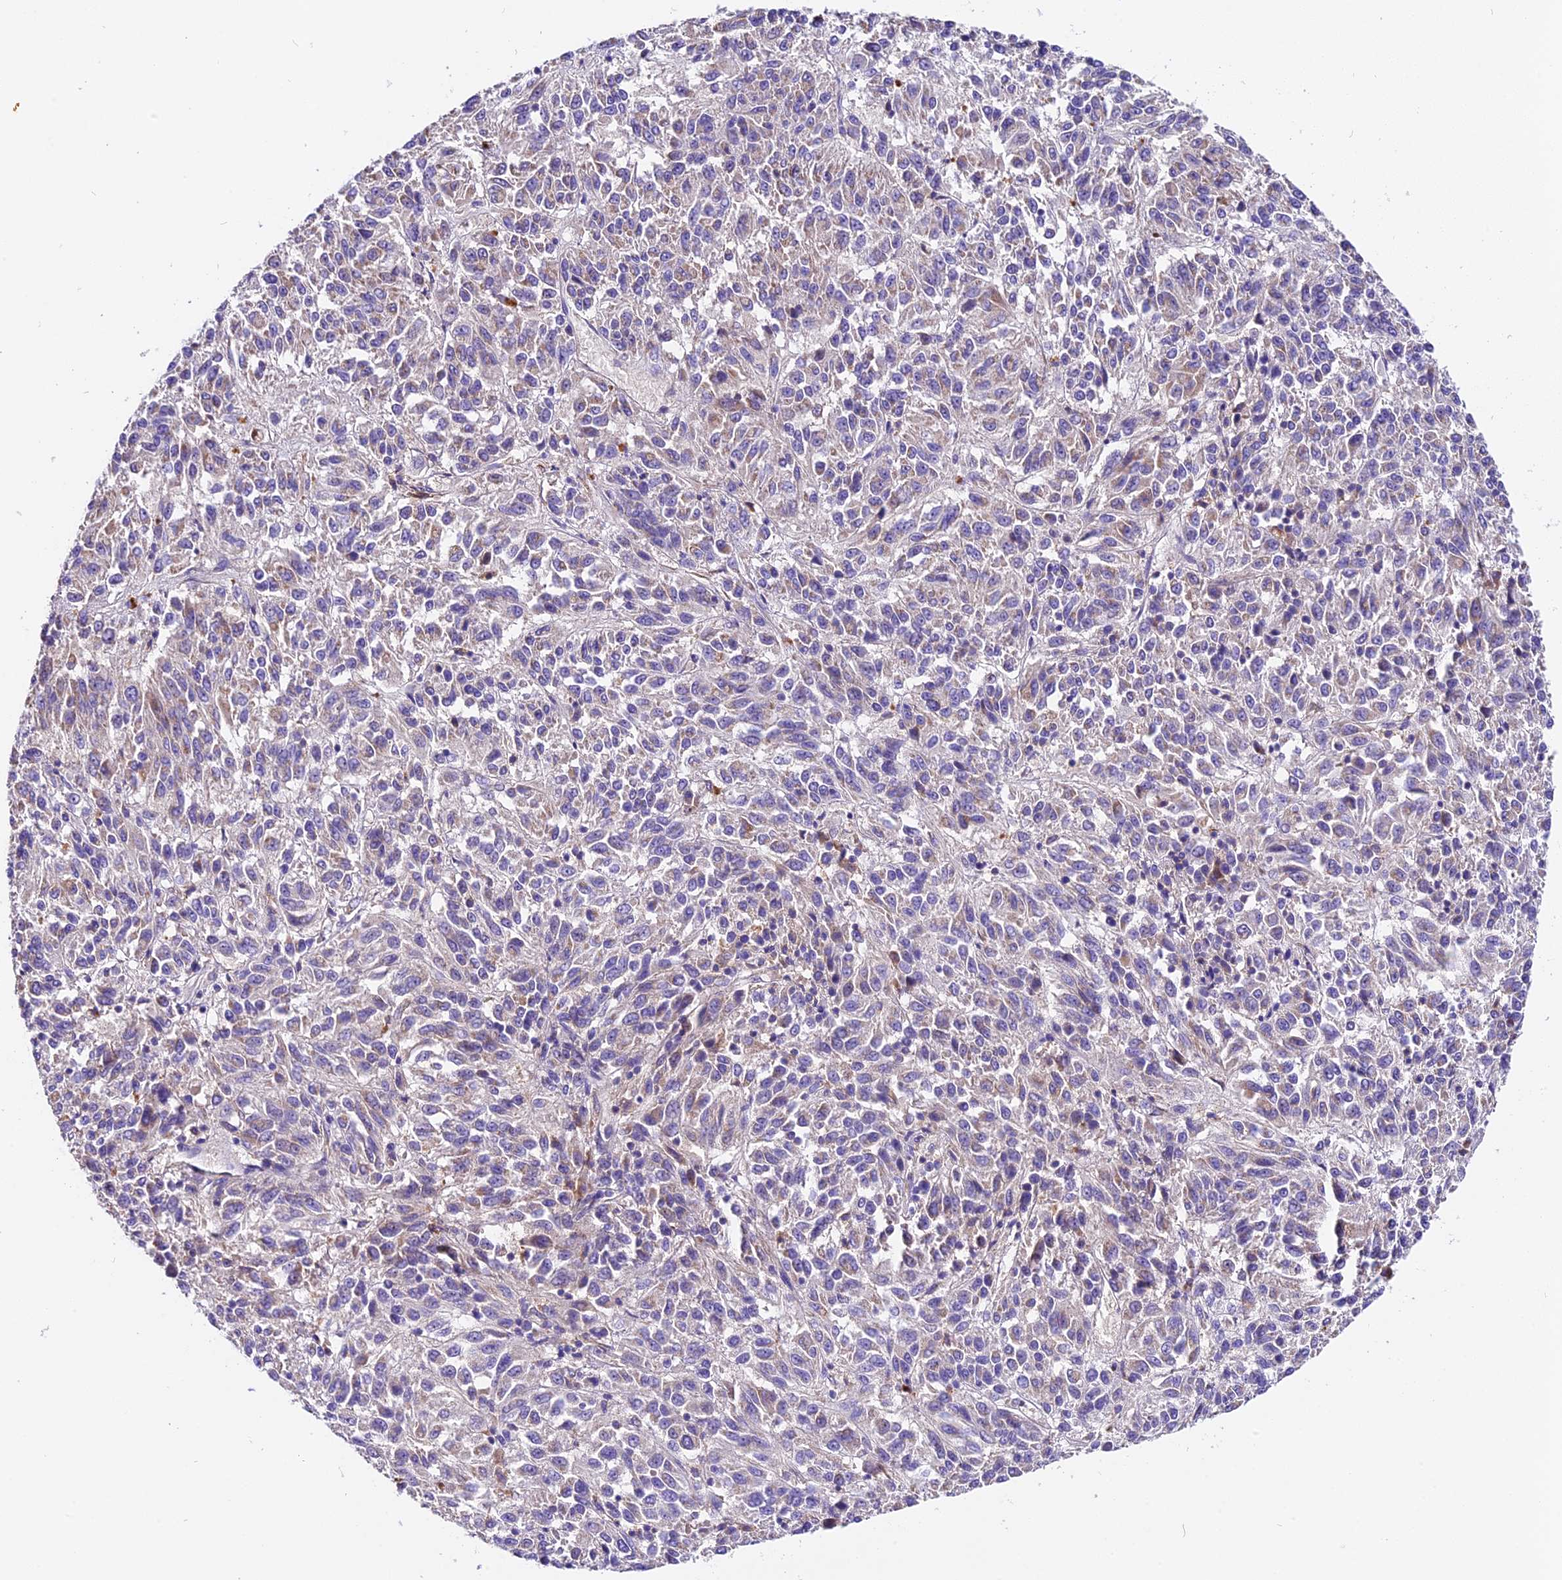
{"staining": {"intensity": "negative", "quantity": "none", "location": "none"}, "tissue": "melanoma", "cell_type": "Tumor cells", "image_type": "cancer", "snomed": [{"axis": "morphology", "description": "Malignant melanoma, Metastatic site"}, {"axis": "topography", "description": "Lung"}], "caption": "IHC histopathology image of neoplastic tissue: melanoma stained with DAB shows no significant protein positivity in tumor cells.", "gene": "SIX5", "patient": {"sex": "male", "age": 64}}